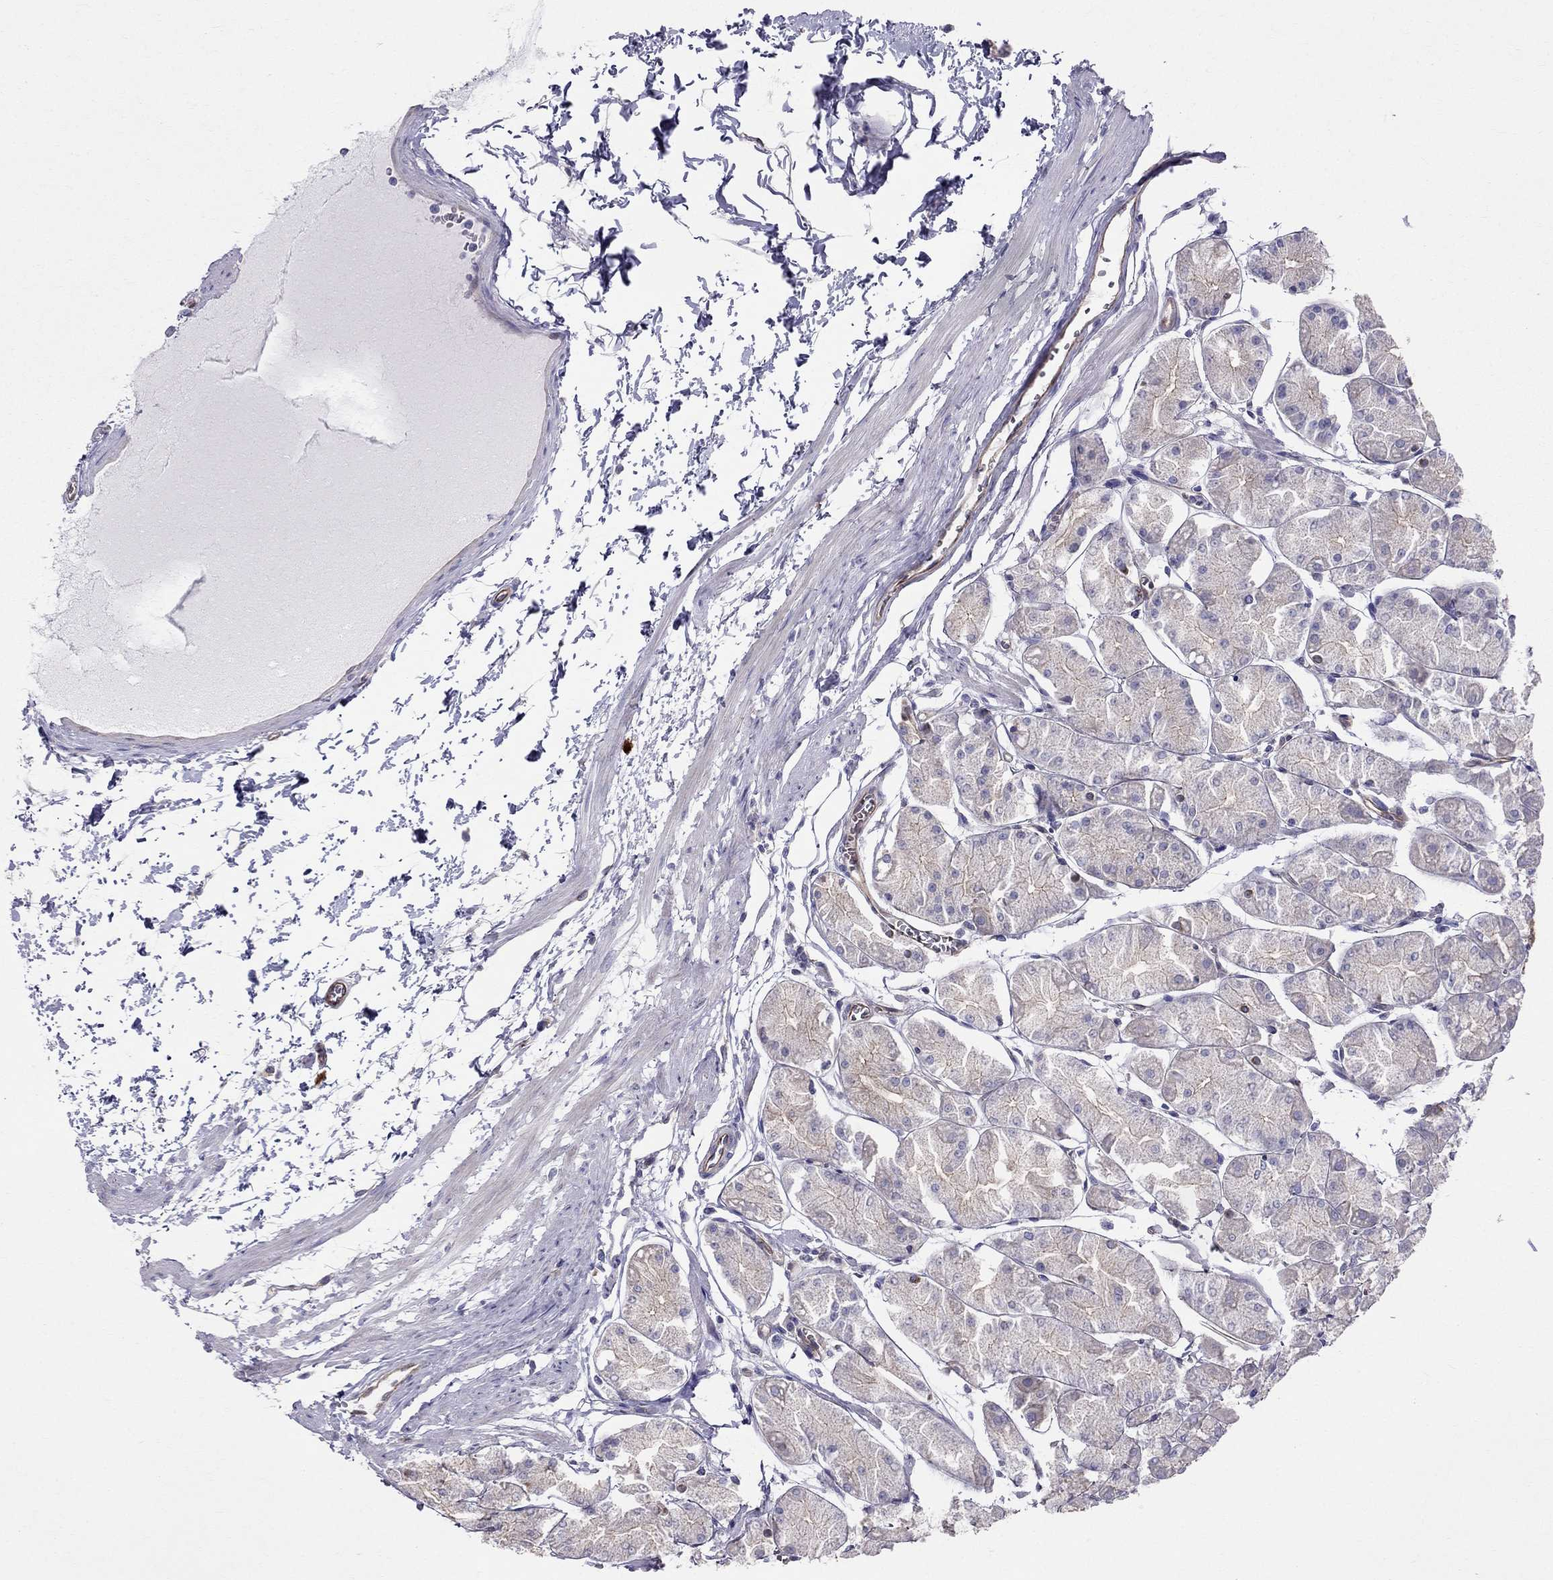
{"staining": {"intensity": "moderate", "quantity": "<25%", "location": "cytoplasmic/membranous"}, "tissue": "stomach", "cell_type": "Glandular cells", "image_type": "normal", "snomed": [{"axis": "morphology", "description": "Normal tissue, NOS"}, {"axis": "topography", "description": "Stomach, upper"}], "caption": "A histopathology image of stomach stained for a protein reveals moderate cytoplasmic/membranous brown staining in glandular cells. Nuclei are stained in blue.", "gene": "ENOX1", "patient": {"sex": "male", "age": 60}}